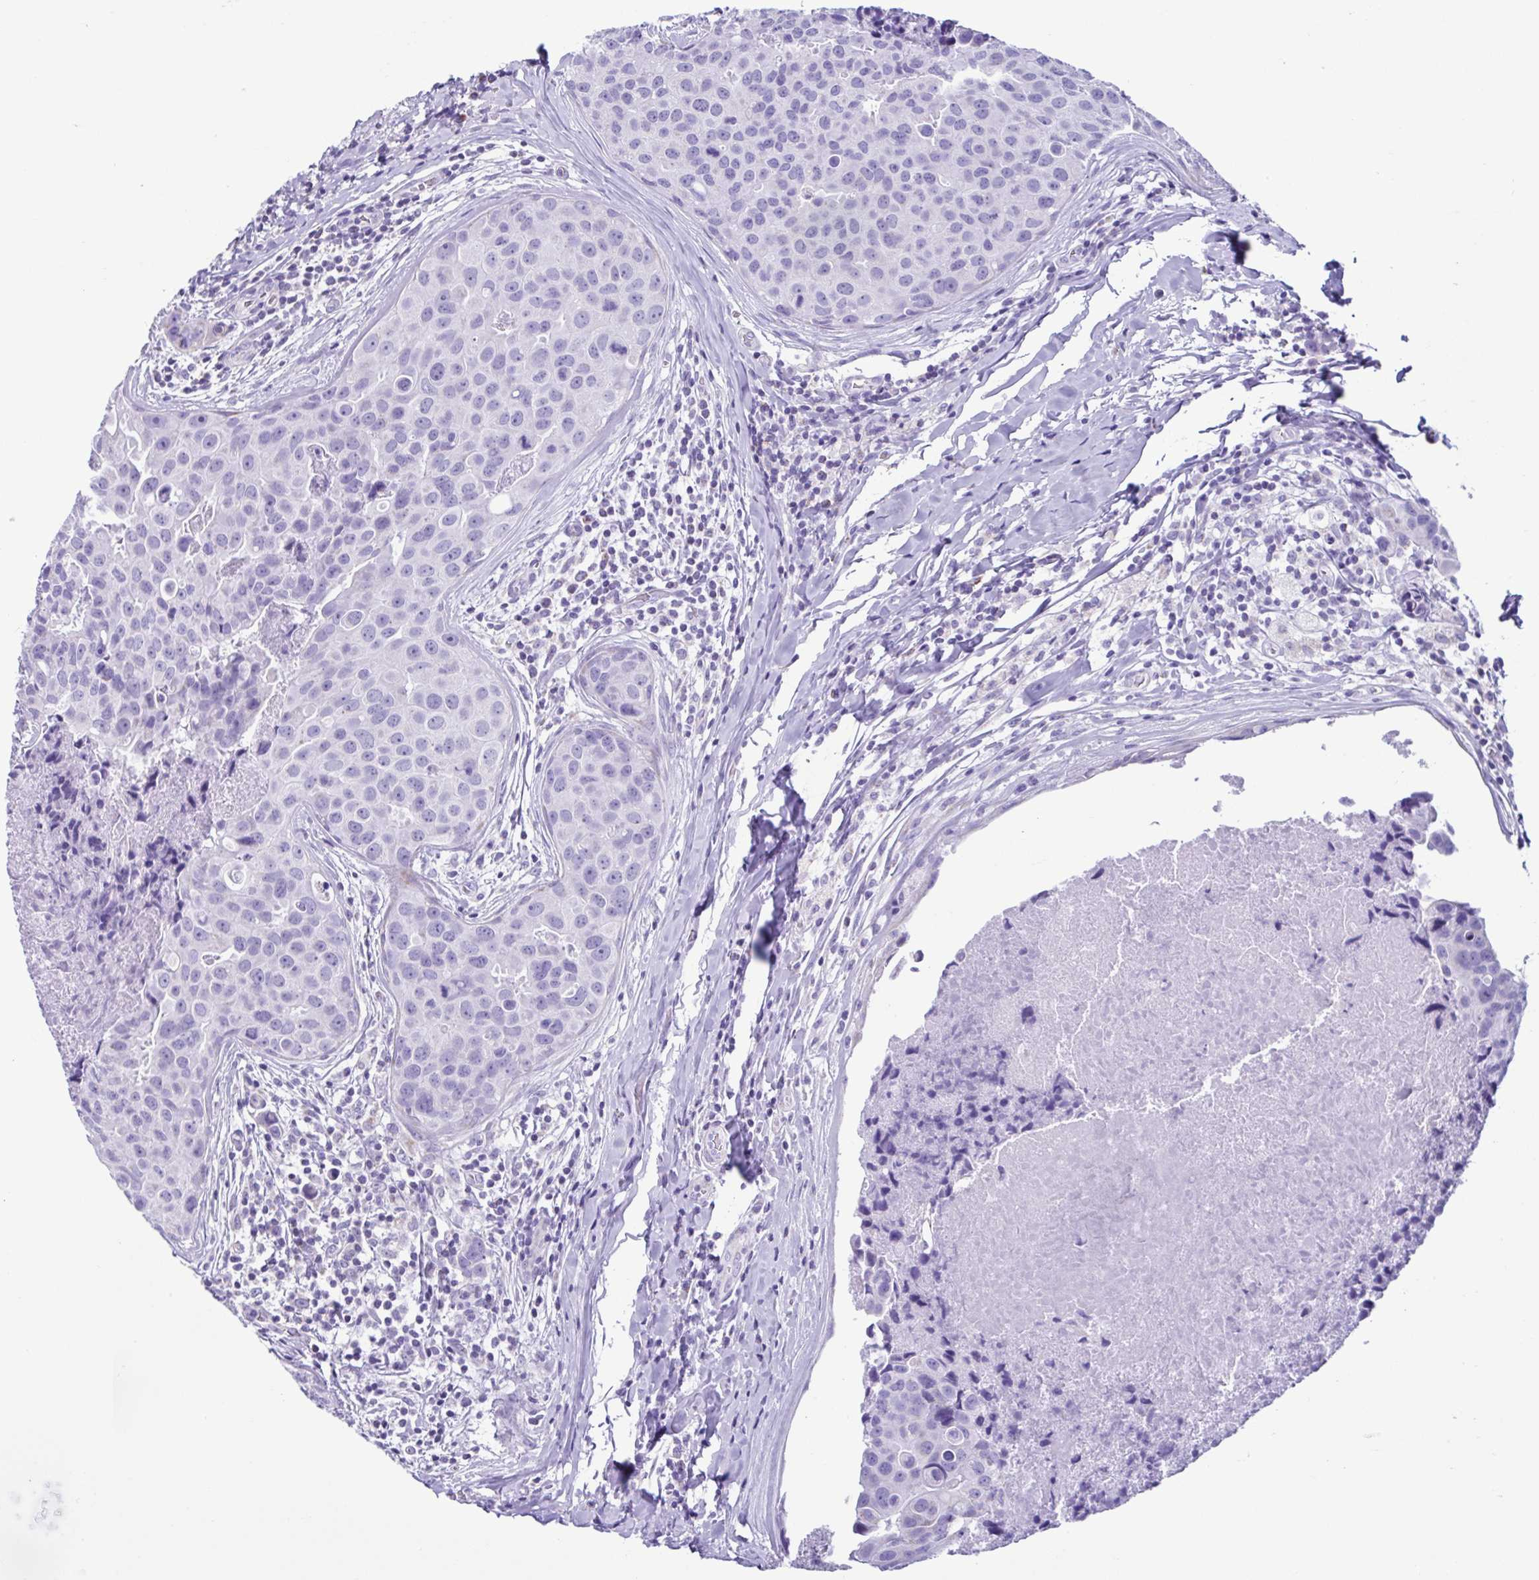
{"staining": {"intensity": "negative", "quantity": "none", "location": "none"}, "tissue": "breast cancer", "cell_type": "Tumor cells", "image_type": "cancer", "snomed": [{"axis": "morphology", "description": "Duct carcinoma"}, {"axis": "topography", "description": "Breast"}], "caption": "Immunohistochemistry (IHC) of human breast cancer exhibits no expression in tumor cells. Brightfield microscopy of immunohistochemistry stained with DAB (3,3'-diaminobenzidine) (brown) and hematoxylin (blue), captured at high magnification.", "gene": "ACTRT3", "patient": {"sex": "female", "age": 24}}